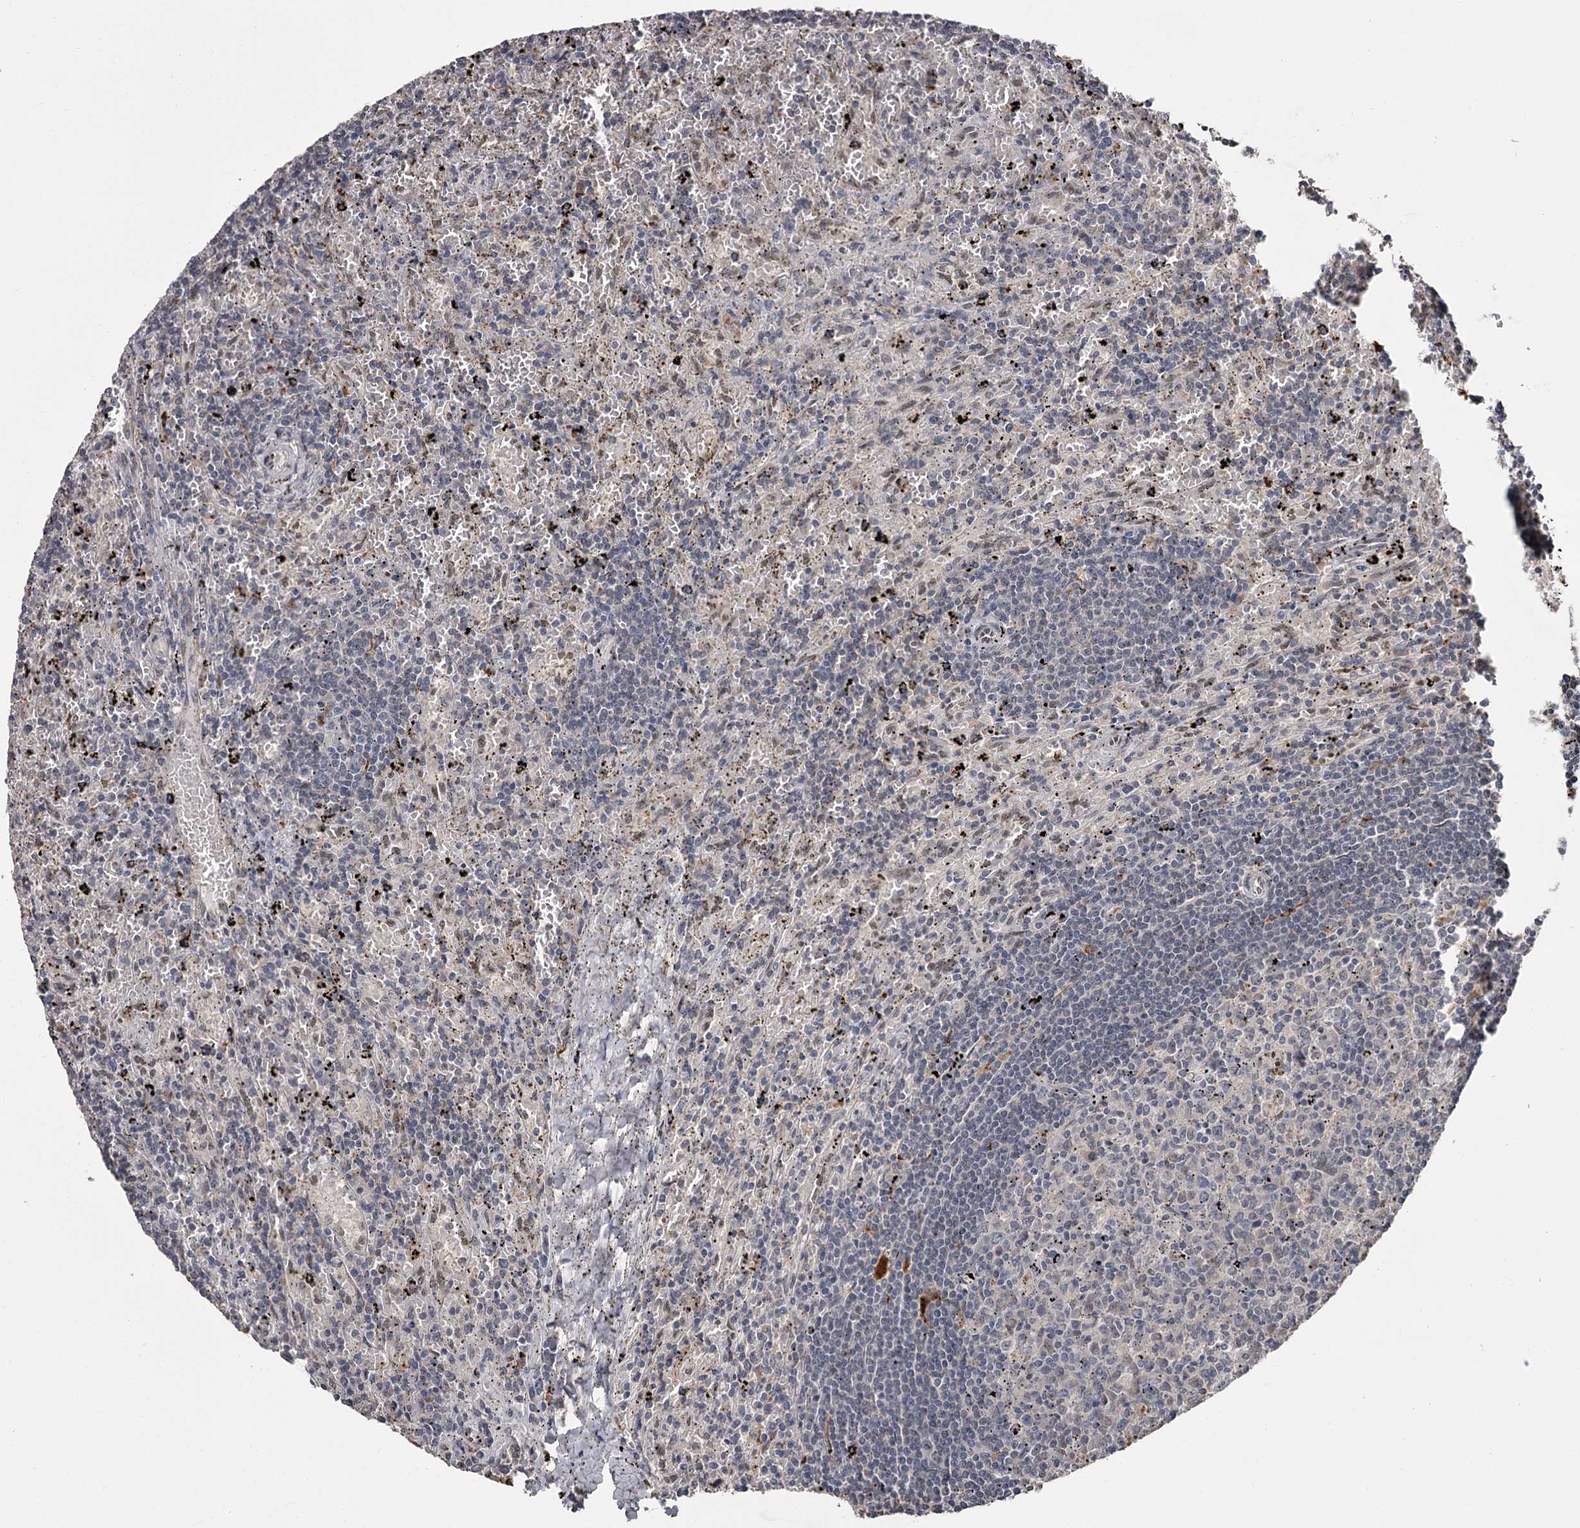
{"staining": {"intensity": "negative", "quantity": "none", "location": "none"}, "tissue": "lymphoma", "cell_type": "Tumor cells", "image_type": "cancer", "snomed": [{"axis": "morphology", "description": "Malignant lymphoma, non-Hodgkin's type, Low grade"}, {"axis": "topography", "description": "Spleen"}], "caption": "Tumor cells are negative for protein expression in human malignant lymphoma, non-Hodgkin's type (low-grade).", "gene": "PRPF40B", "patient": {"sex": "male", "age": 76}}